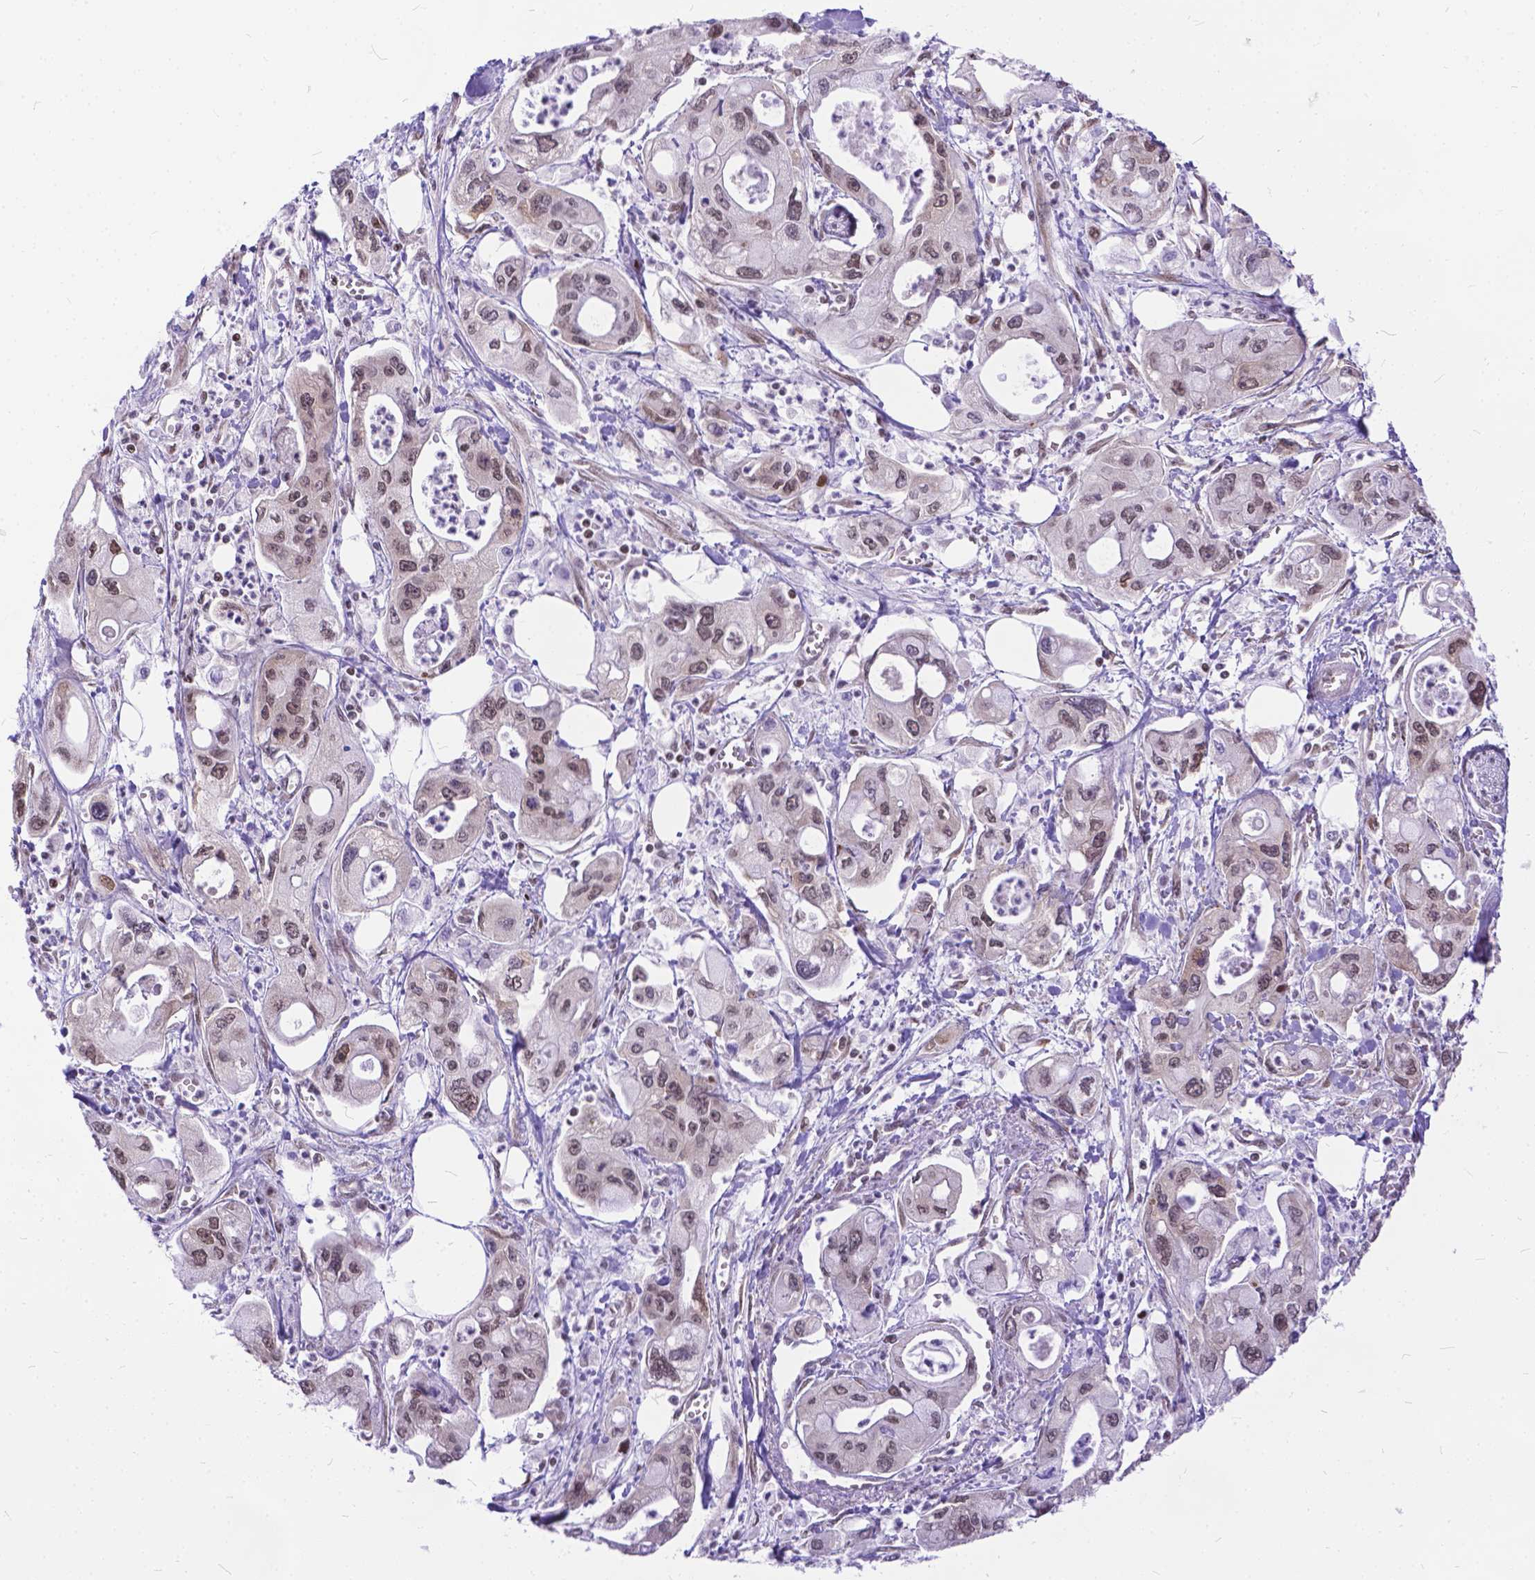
{"staining": {"intensity": "weak", "quantity": ">75%", "location": "nuclear"}, "tissue": "pancreatic cancer", "cell_type": "Tumor cells", "image_type": "cancer", "snomed": [{"axis": "morphology", "description": "Adenocarcinoma, NOS"}, {"axis": "topography", "description": "Pancreas"}], "caption": "Approximately >75% of tumor cells in human pancreatic cancer (adenocarcinoma) demonstrate weak nuclear protein positivity as visualized by brown immunohistochemical staining.", "gene": "FAM124B", "patient": {"sex": "male", "age": 70}}